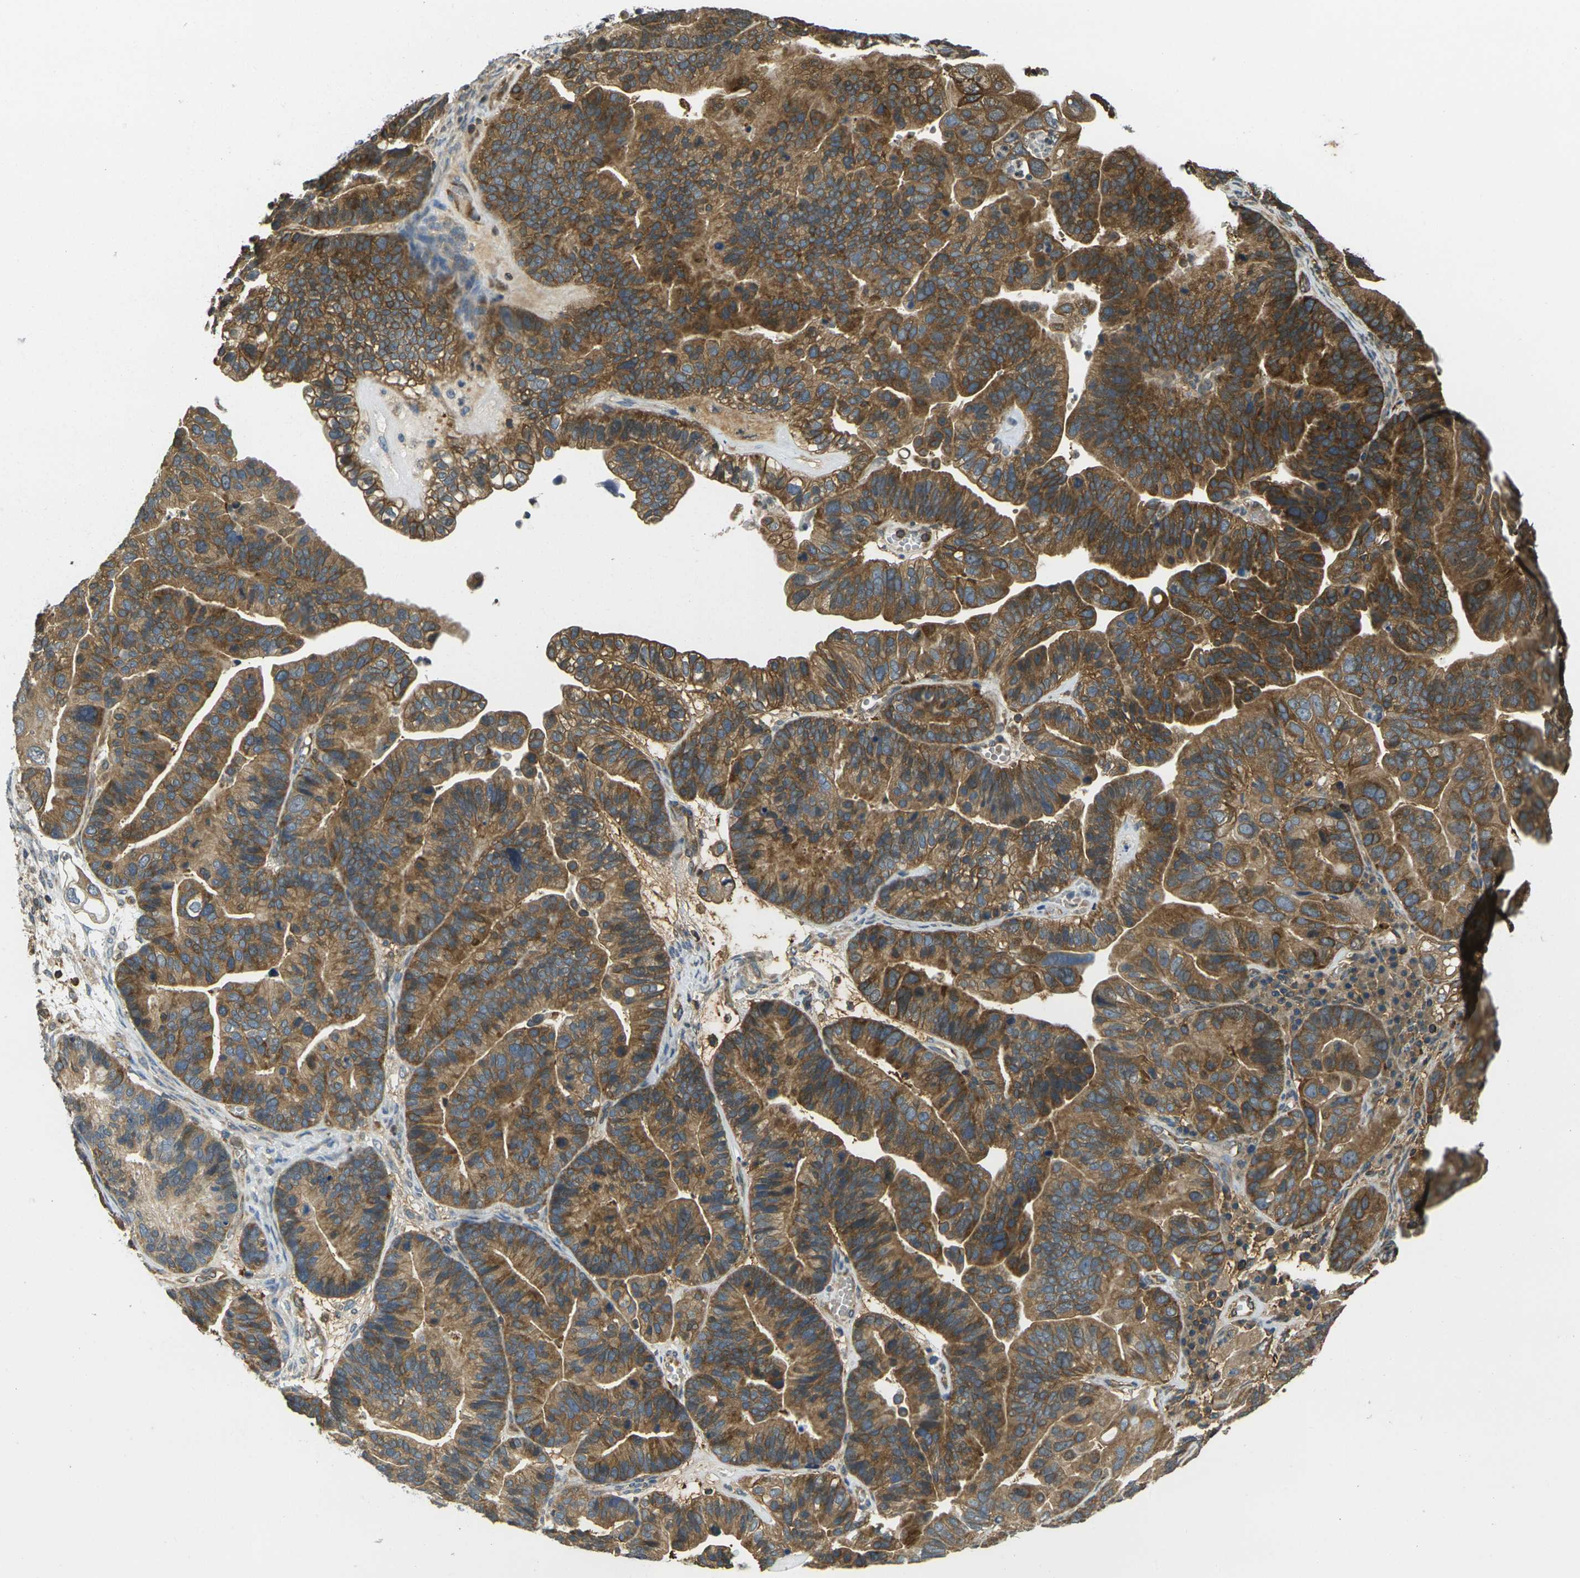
{"staining": {"intensity": "moderate", "quantity": ">75%", "location": "cytoplasmic/membranous"}, "tissue": "ovarian cancer", "cell_type": "Tumor cells", "image_type": "cancer", "snomed": [{"axis": "morphology", "description": "Cystadenocarcinoma, serous, NOS"}, {"axis": "topography", "description": "Ovary"}], "caption": "The image exhibits staining of ovarian cancer (serous cystadenocarcinoma), revealing moderate cytoplasmic/membranous protein staining (brown color) within tumor cells. The staining was performed using DAB to visualize the protein expression in brown, while the nuclei were stained in blue with hematoxylin (Magnification: 20x).", "gene": "CAST", "patient": {"sex": "female", "age": 56}}